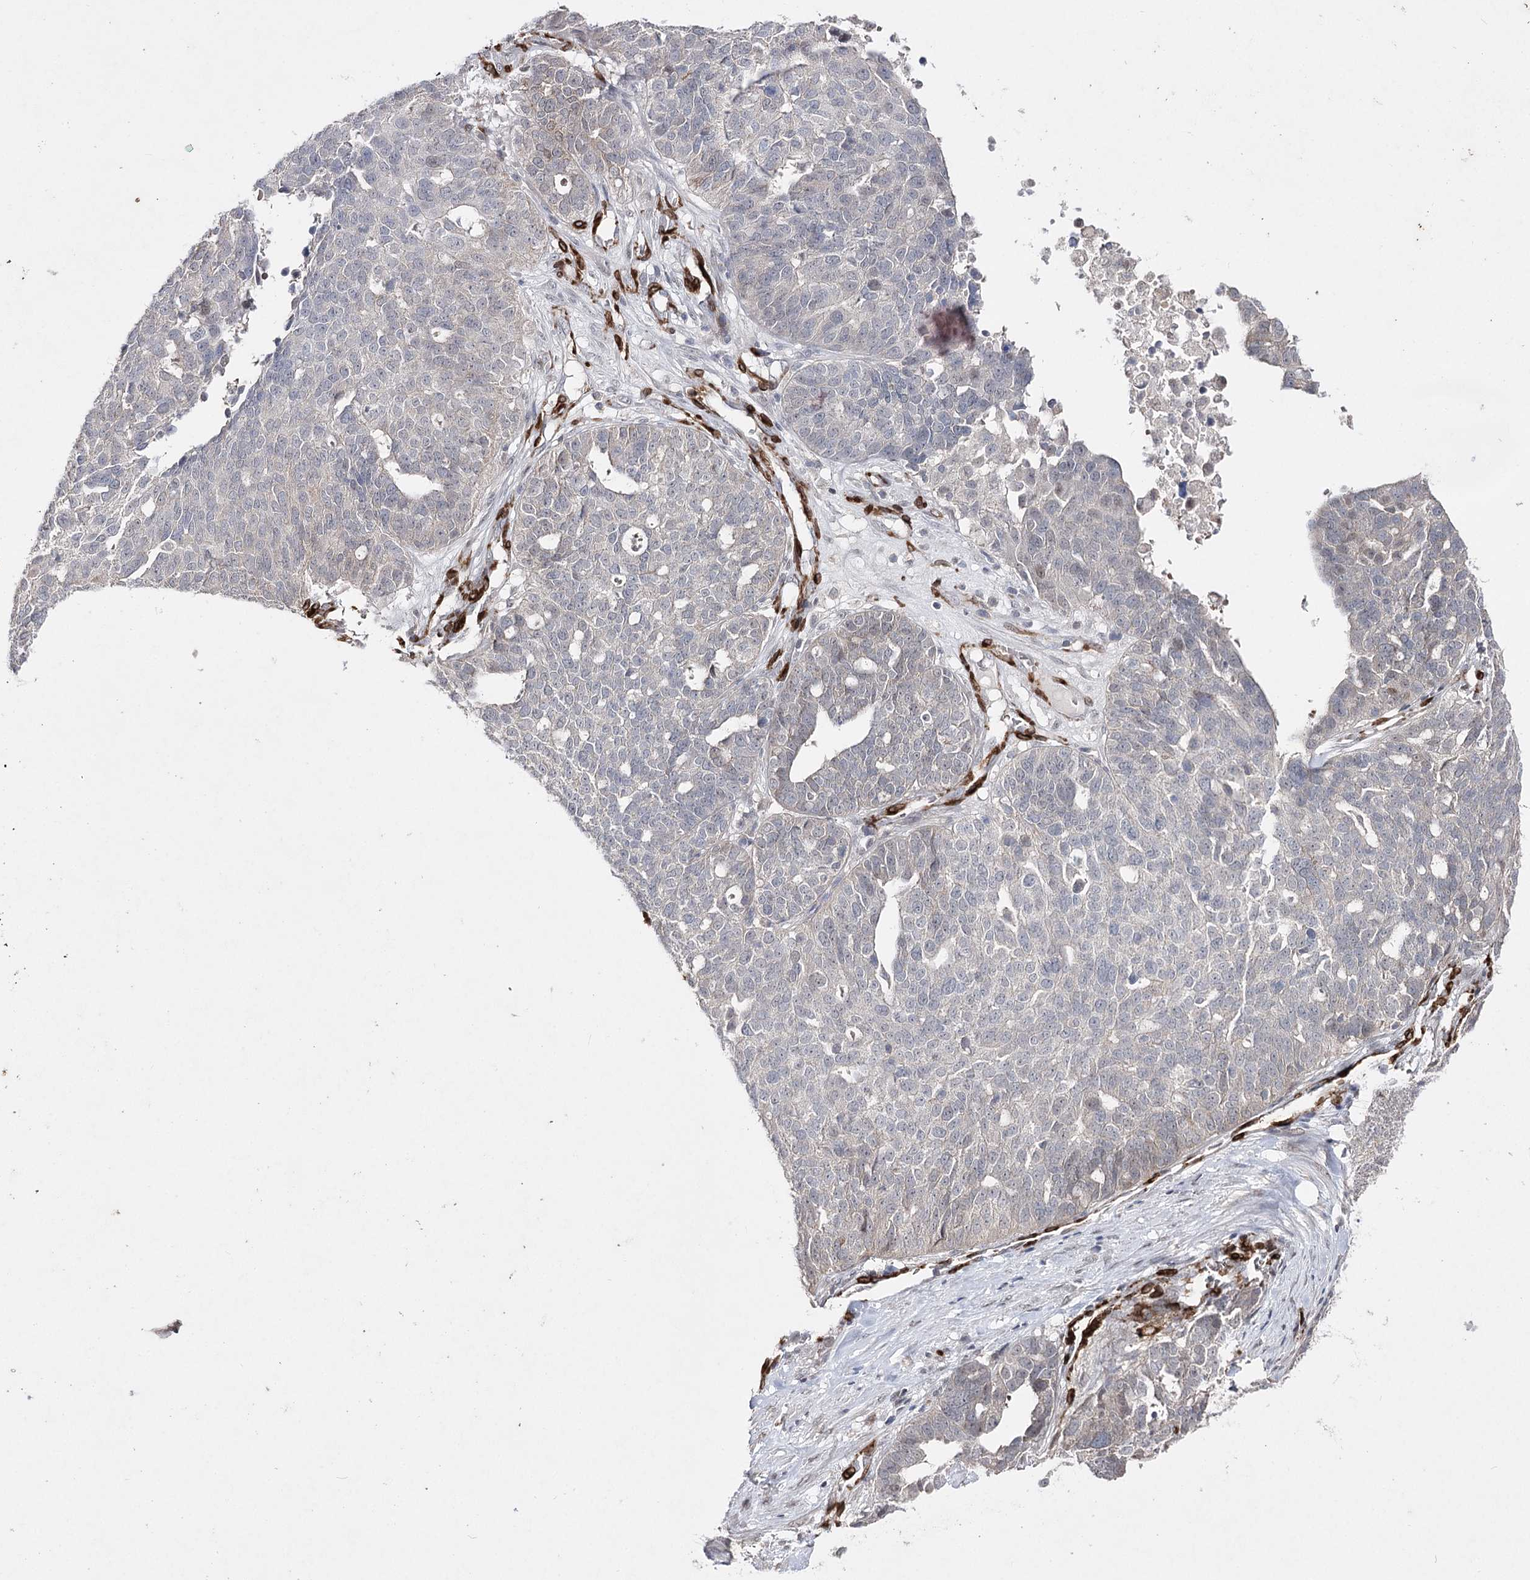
{"staining": {"intensity": "negative", "quantity": "none", "location": "none"}, "tissue": "ovarian cancer", "cell_type": "Tumor cells", "image_type": "cancer", "snomed": [{"axis": "morphology", "description": "Cystadenocarcinoma, serous, NOS"}, {"axis": "topography", "description": "Ovary"}], "caption": "Serous cystadenocarcinoma (ovarian) was stained to show a protein in brown. There is no significant staining in tumor cells.", "gene": "HSD11B2", "patient": {"sex": "female", "age": 59}}